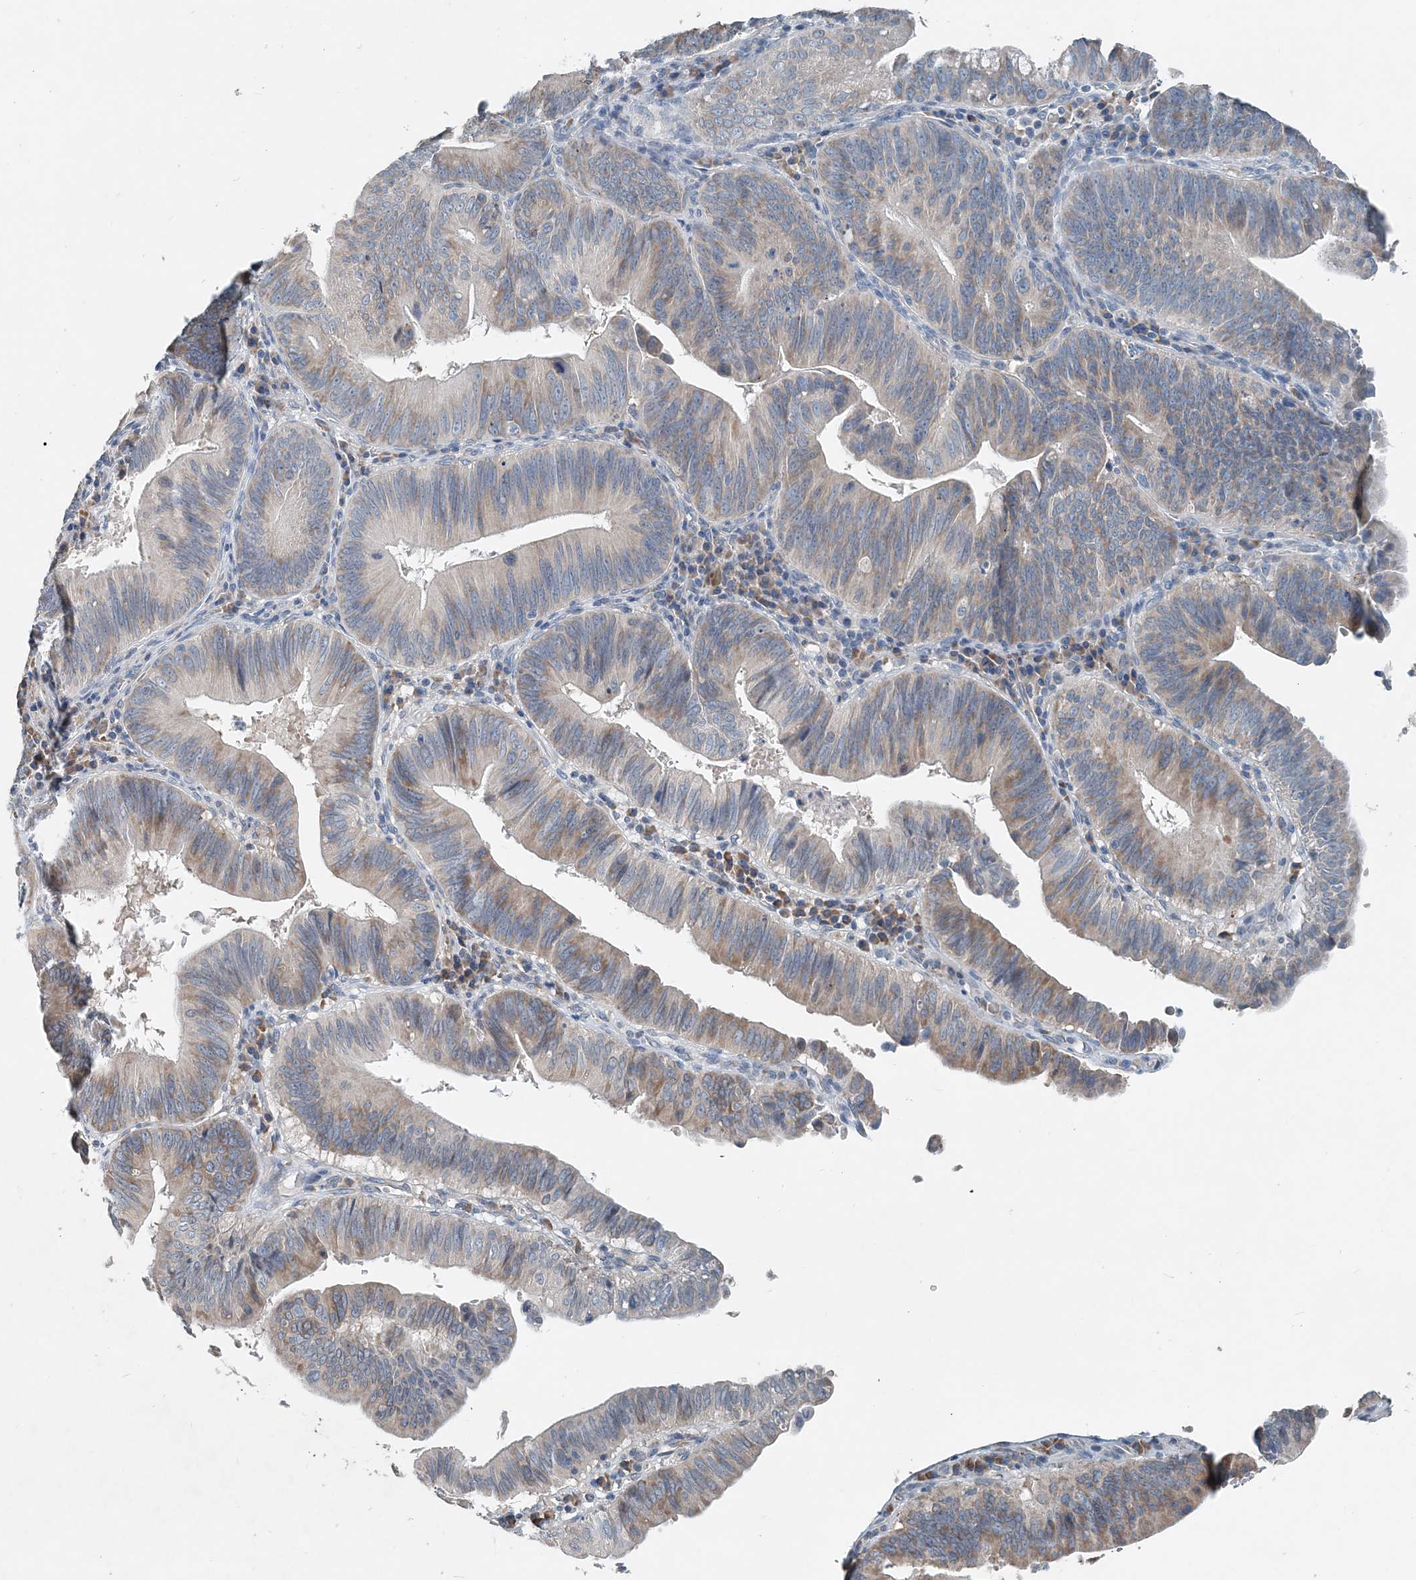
{"staining": {"intensity": "weak", "quantity": "25%-75%", "location": "cytoplasmic/membranous"}, "tissue": "pancreatic cancer", "cell_type": "Tumor cells", "image_type": "cancer", "snomed": [{"axis": "morphology", "description": "Adenocarcinoma, NOS"}, {"axis": "topography", "description": "Pancreas"}], "caption": "Tumor cells reveal weak cytoplasmic/membranous staining in approximately 25%-75% of cells in adenocarcinoma (pancreatic). Nuclei are stained in blue.", "gene": "EEF1A2", "patient": {"sex": "male", "age": 63}}